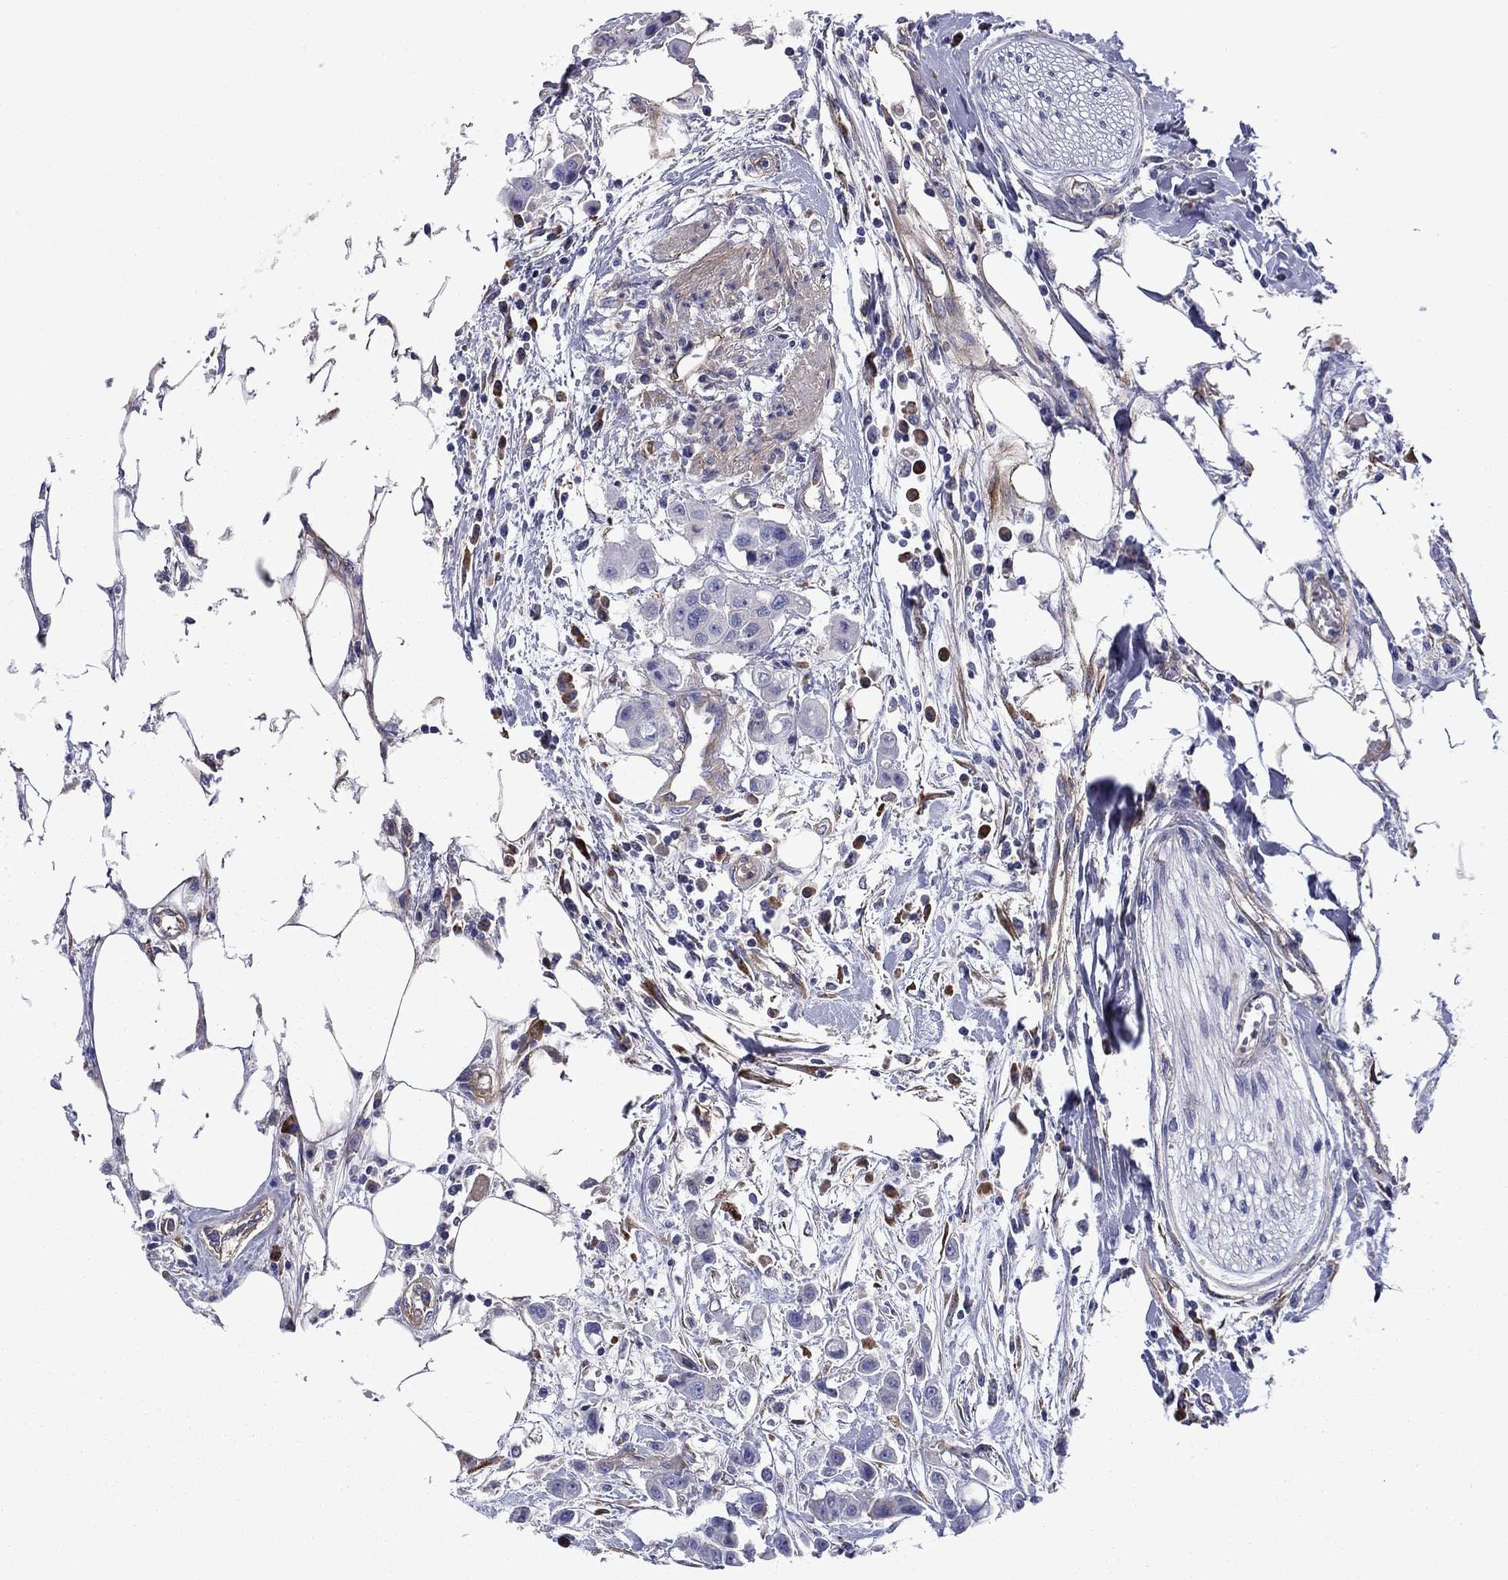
{"staining": {"intensity": "negative", "quantity": "none", "location": "none"}, "tissue": "carcinoid", "cell_type": "Tumor cells", "image_type": "cancer", "snomed": [{"axis": "morphology", "description": "Carcinoid, malignant, NOS"}, {"axis": "topography", "description": "Colon"}], "caption": "The immunohistochemistry micrograph has no significant staining in tumor cells of carcinoid (malignant) tissue. (Immunohistochemistry, brightfield microscopy, high magnification).", "gene": "HSPG2", "patient": {"sex": "male", "age": 81}}